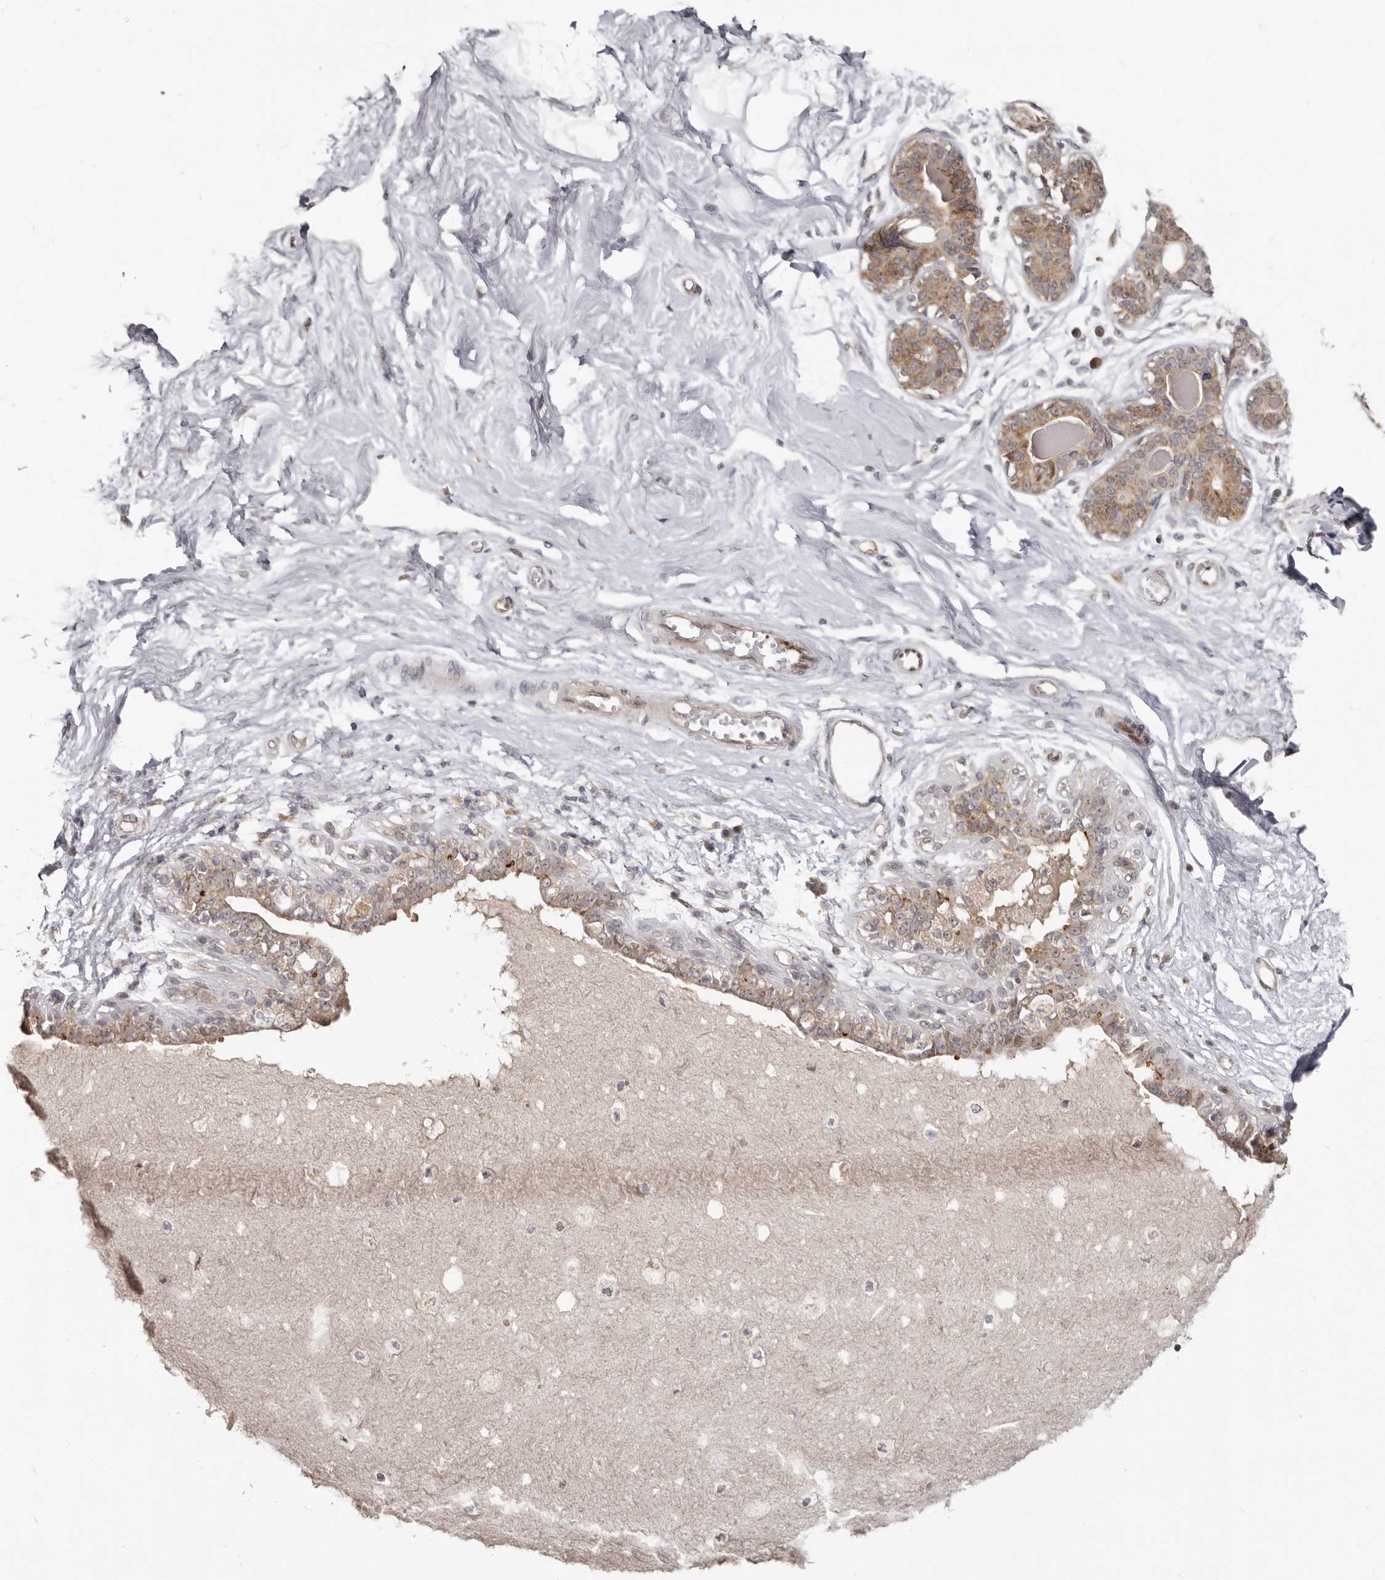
{"staining": {"intensity": "negative", "quantity": "none", "location": "none"}, "tissue": "breast", "cell_type": "Adipocytes", "image_type": "normal", "snomed": [{"axis": "morphology", "description": "Normal tissue, NOS"}, {"axis": "topography", "description": "Breast"}], "caption": "Immunohistochemistry image of benign breast: human breast stained with DAB (3,3'-diaminobenzidine) reveals no significant protein expression in adipocytes.", "gene": "BAD", "patient": {"sex": "female", "age": 45}}